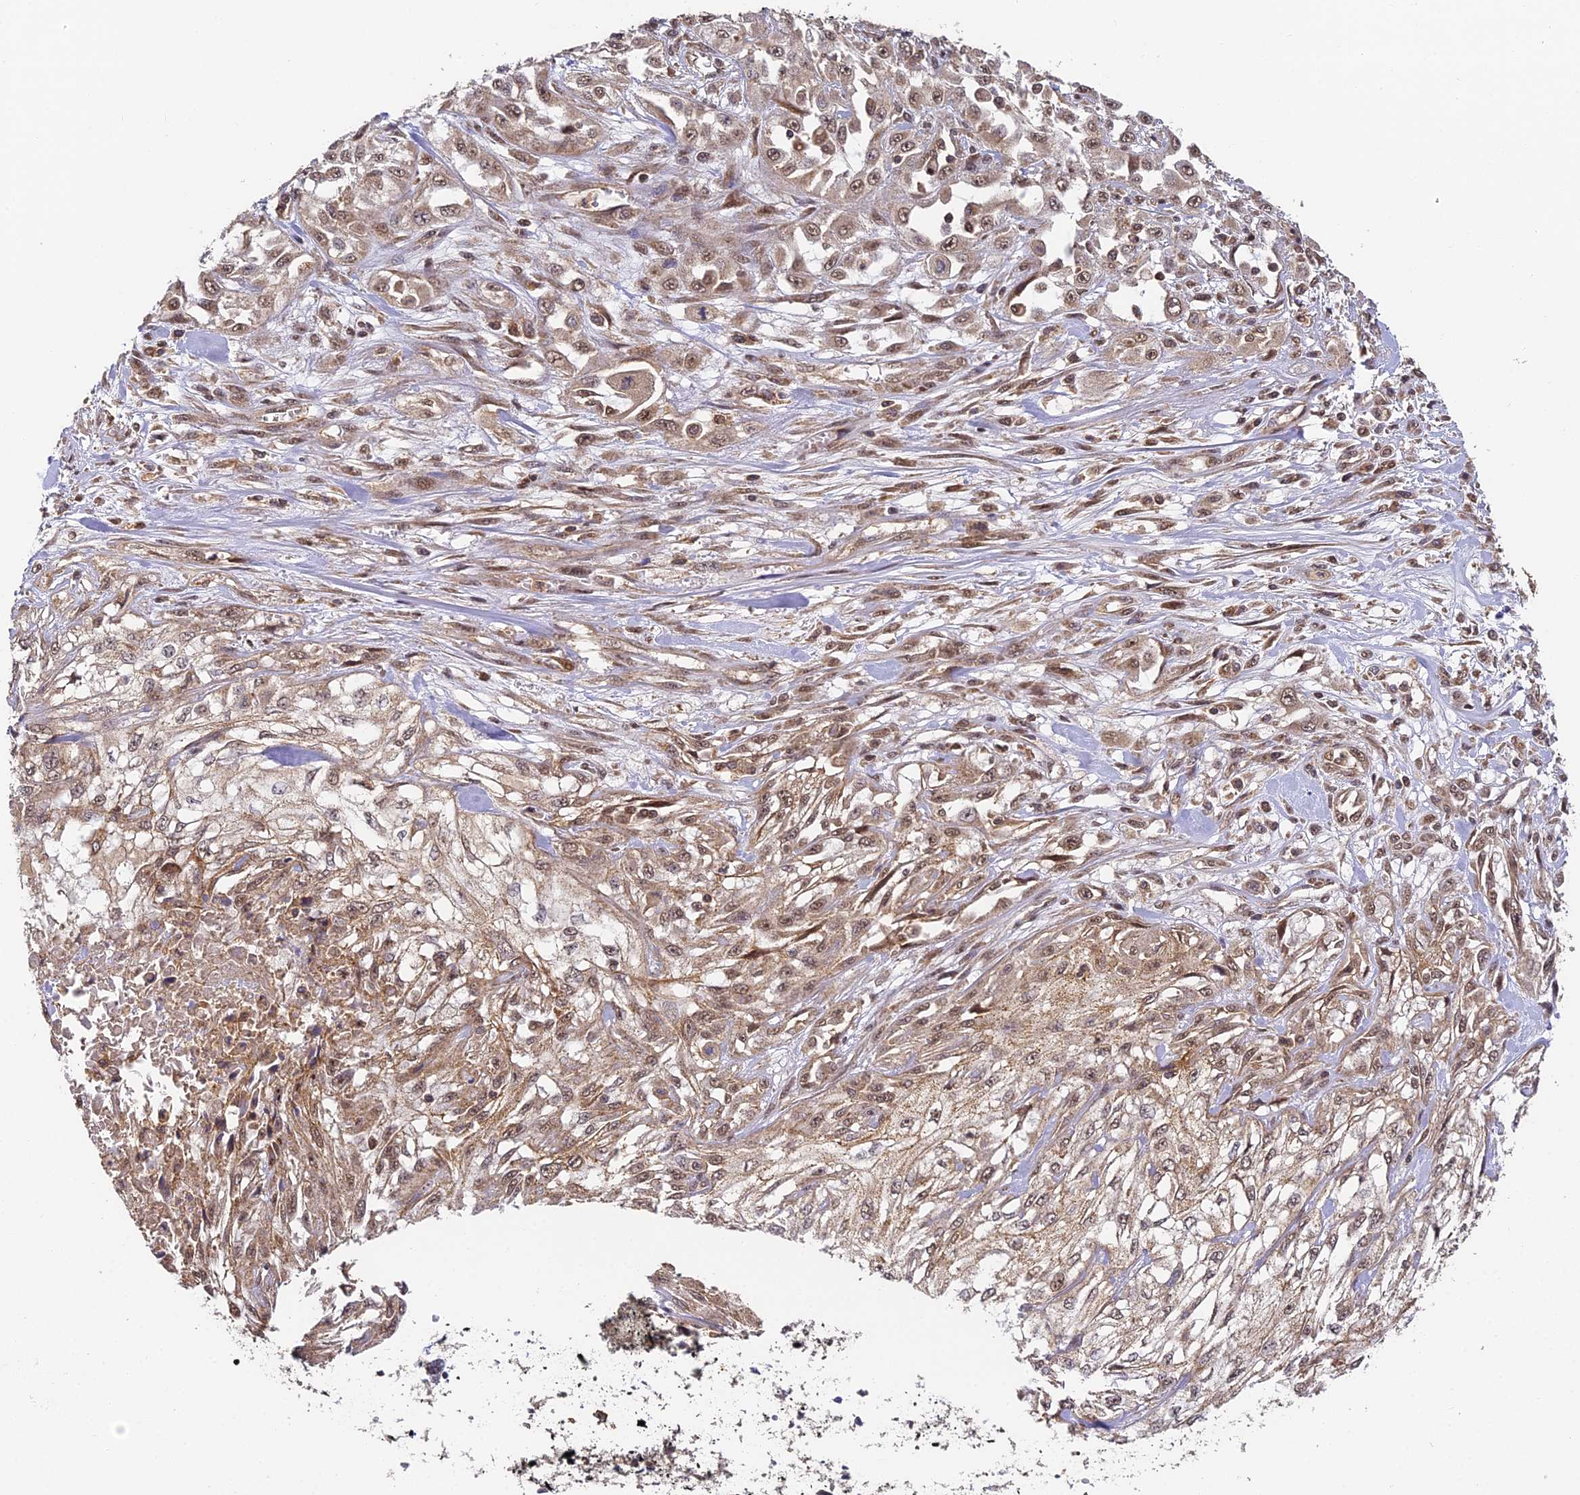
{"staining": {"intensity": "weak", "quantity": ">75%", "location": "cytoplasmic/membranous,nuclear"}, "tissue": "skin cancer", "cell_type": "Tumor cells", "image_type": "cancer", "snomed": [{"axis": "morphology", "description": "Squamous cell carcinoma, NOS"}, {"axis": "morphology", "description": "Squamous cell carcinoma, metastatic, NOS"}, {"axis": "topography", "description": "Skin"}, {"axis": "topography", "description": "Lymph node"}], "caption": "Skin cancer stained for a protein (brown) reveals weak cytoplasmic/membranous and nuclear positive positivity in approximately >75% of tumor cells.", "gene": "ZNF443", "patient": {"sex": "male", "age": 75}}